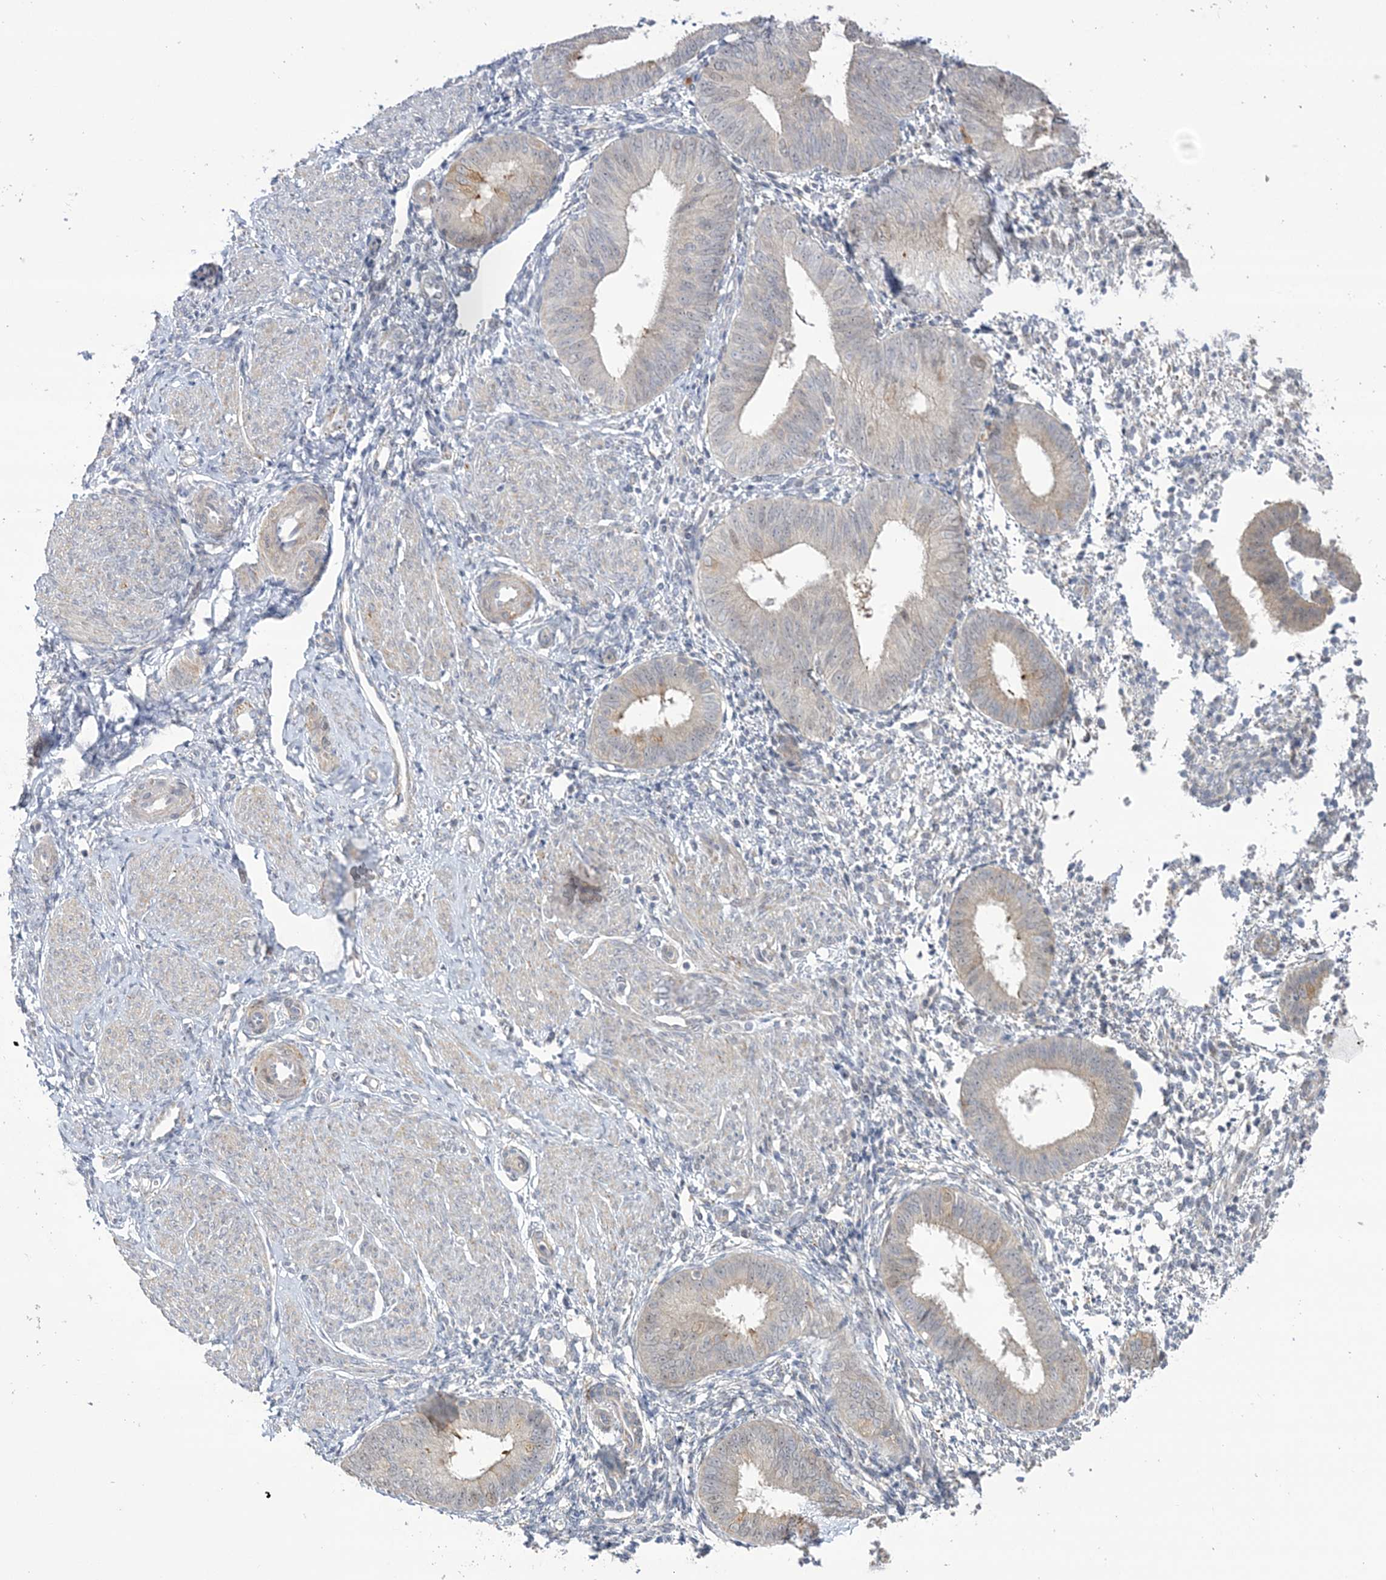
{"staining": {"intensity": "negative", "quantity": "none", "location": "none"}, "tissue": "endometrium", "cell_type": "Cells in endometrial stroma", "image_type": "normal", "snomed": [{"axis": "morphology", "description": "Normal tissue, NOS"}, {"axis": "topography", "description": "Uterus"}, {"axis": "topography", "description": "Endometrium"}], "caption": "A histopathology image of human endometrium is negative for staining in cells in endometrial stroma.", "gene": "NAF1", "patient": {"sex": "female", "age": 48}}